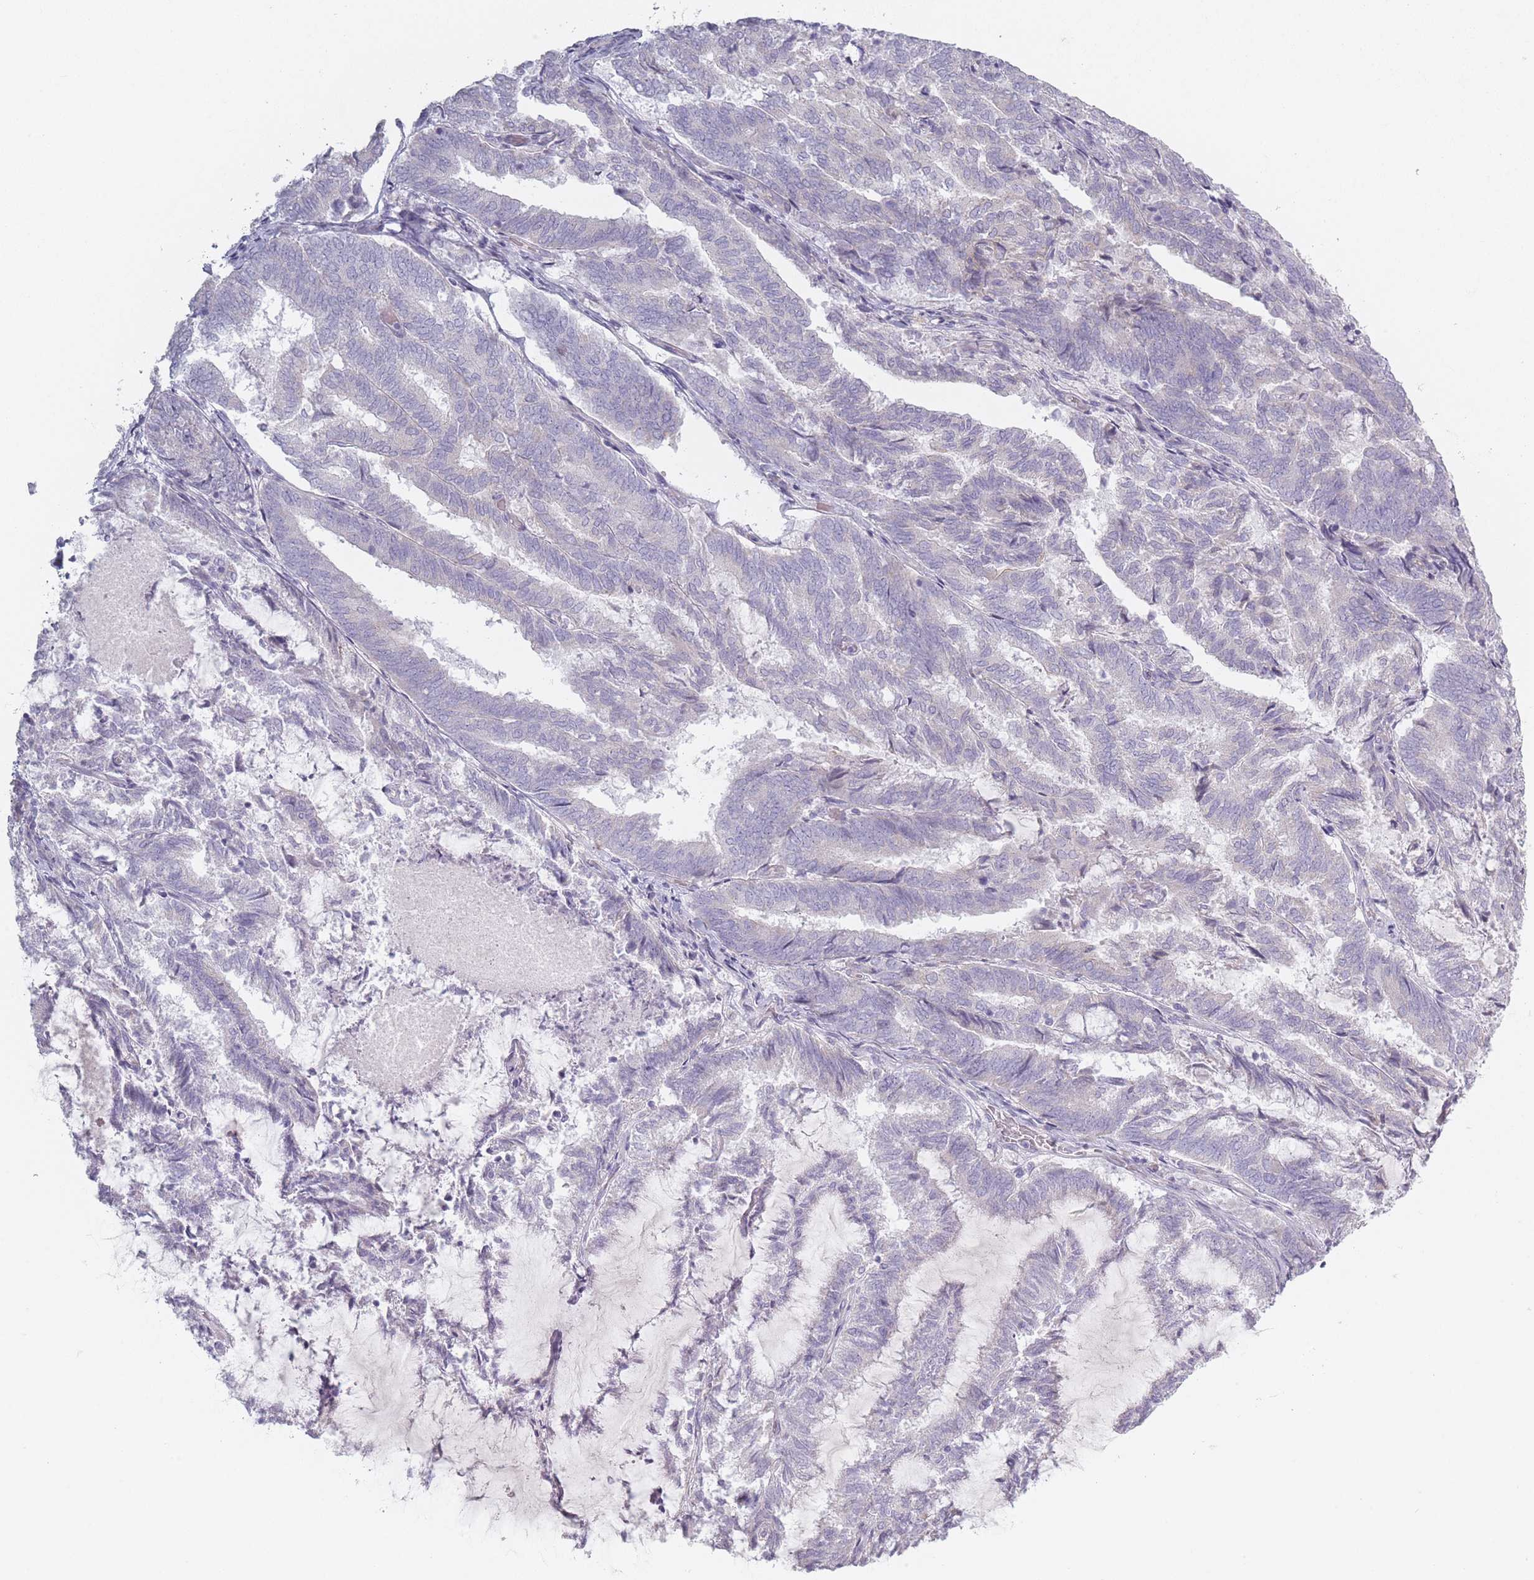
{"staining": {"intensity": "negative", "quantity": "none", "location": "none"}, "tissue": "endometrial cancer", "cell_type": "Tumor cells", "image_type": "cancer", "snomed": [{"axis": "morphology", "description": "Adenocarcinoma, NOS"}, {"axis": "topography", "description": "Endometrium"}], "caption": "Tumor cells are negative for protein expression in human endometrial cancer.", "gene": "RASL10B", "patient": {"sex": "female", "age": 80}}